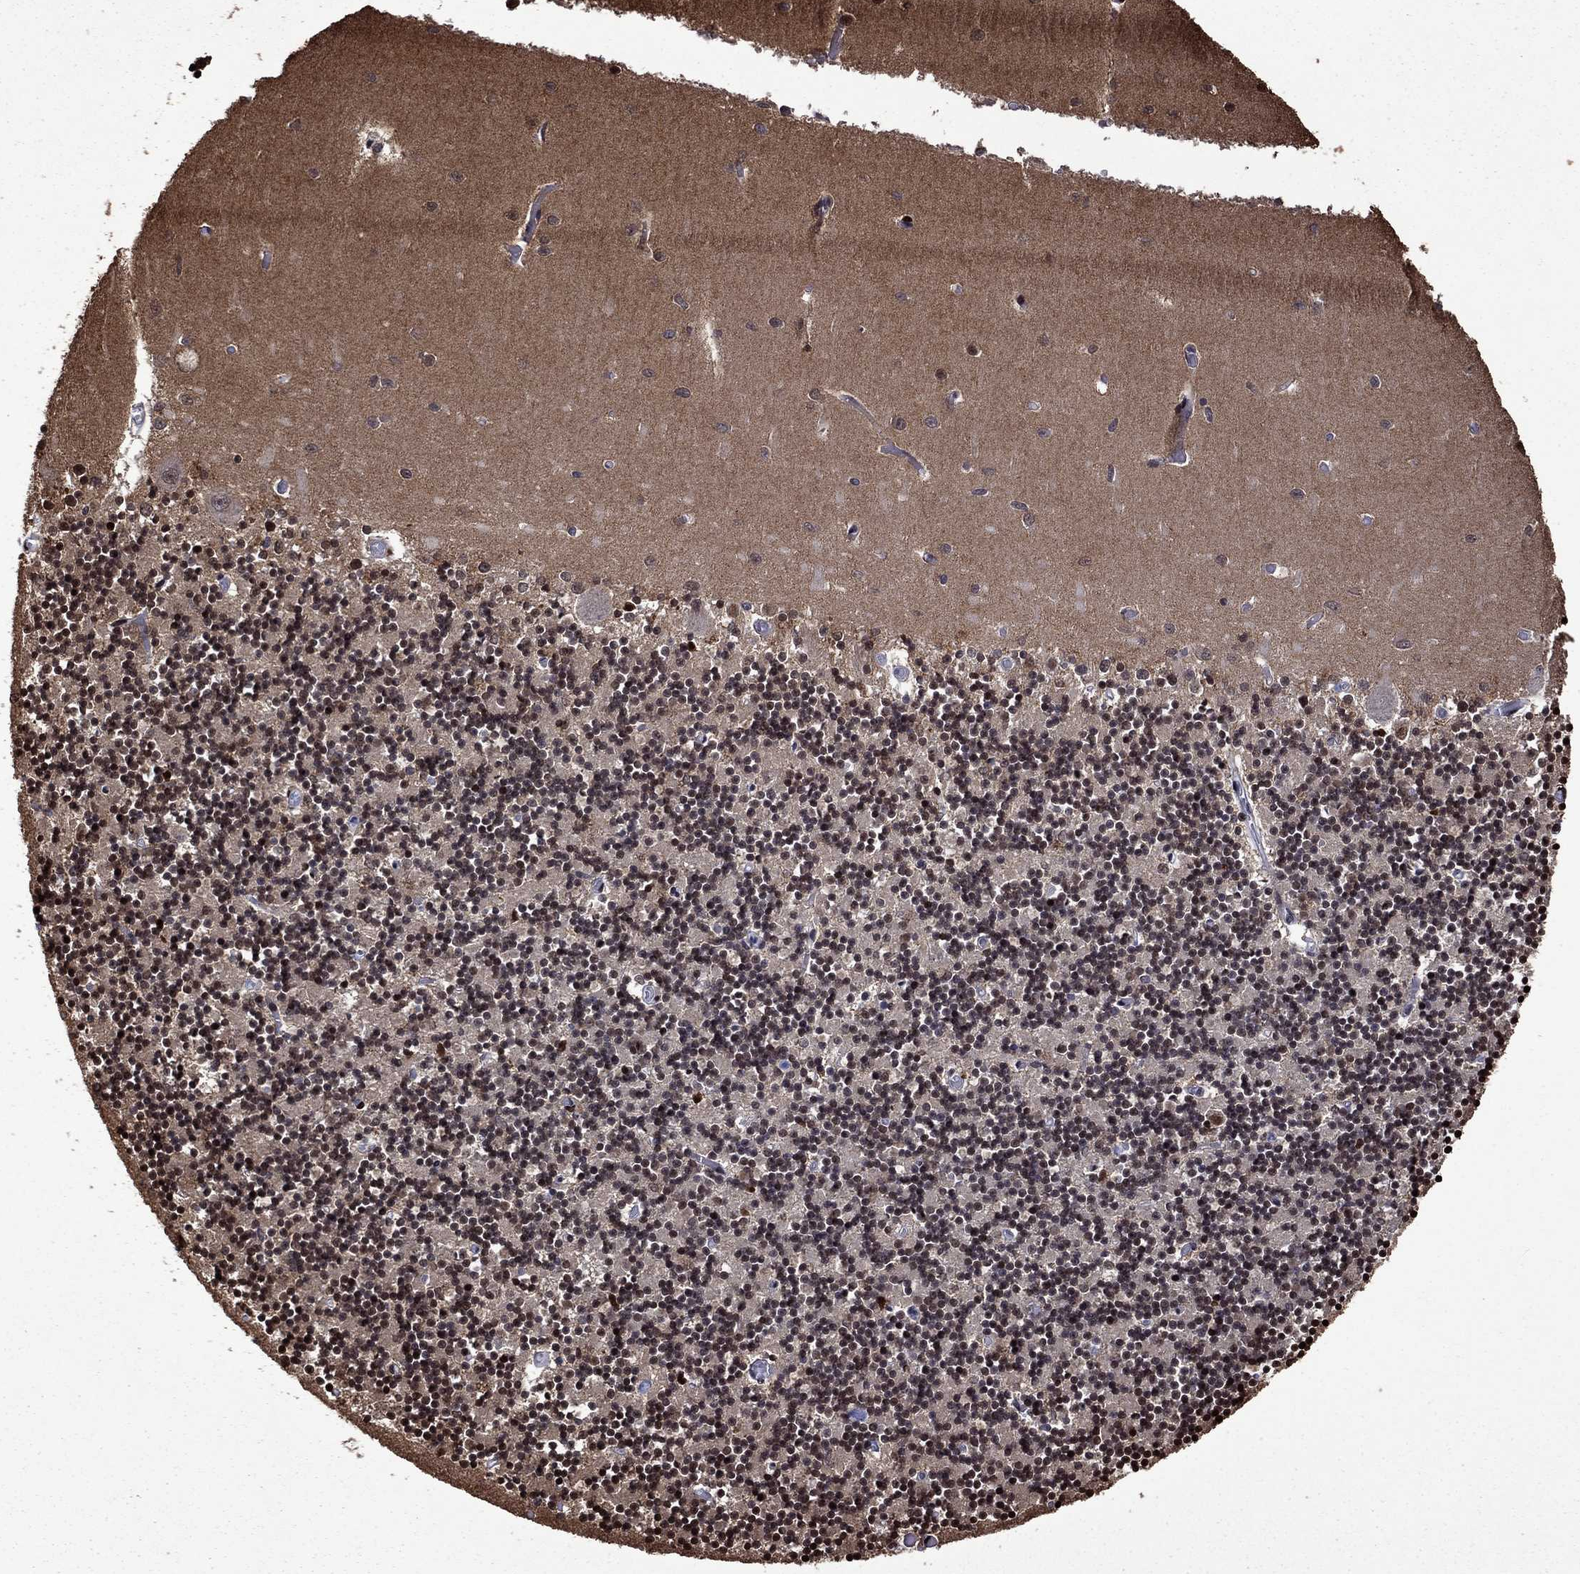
{"staining": {"intensity": "strong", "quantity": "<25%", "location": "nuclear"}, "tissue": "cerebellum", "cell_type": "Cells in granular layer", "image_type": "normal", "snomed": [{"axis": "morphology", "description": "Normal tissue, NOS"}, {"axis": "topography", "description": "Cerebellum"}], "caption": "The immunohistochemical stain labels strong nuclear positivity in cells in granular layer of benign cerebellum. (Stains: DAB (3,3'-diaminobenzidine) in brown, nuclei in blue, Microscopy: brightfield microscopy at high magnification).", "gene": "LIMK1", "patient": {"sex": "female", "age": 64}}